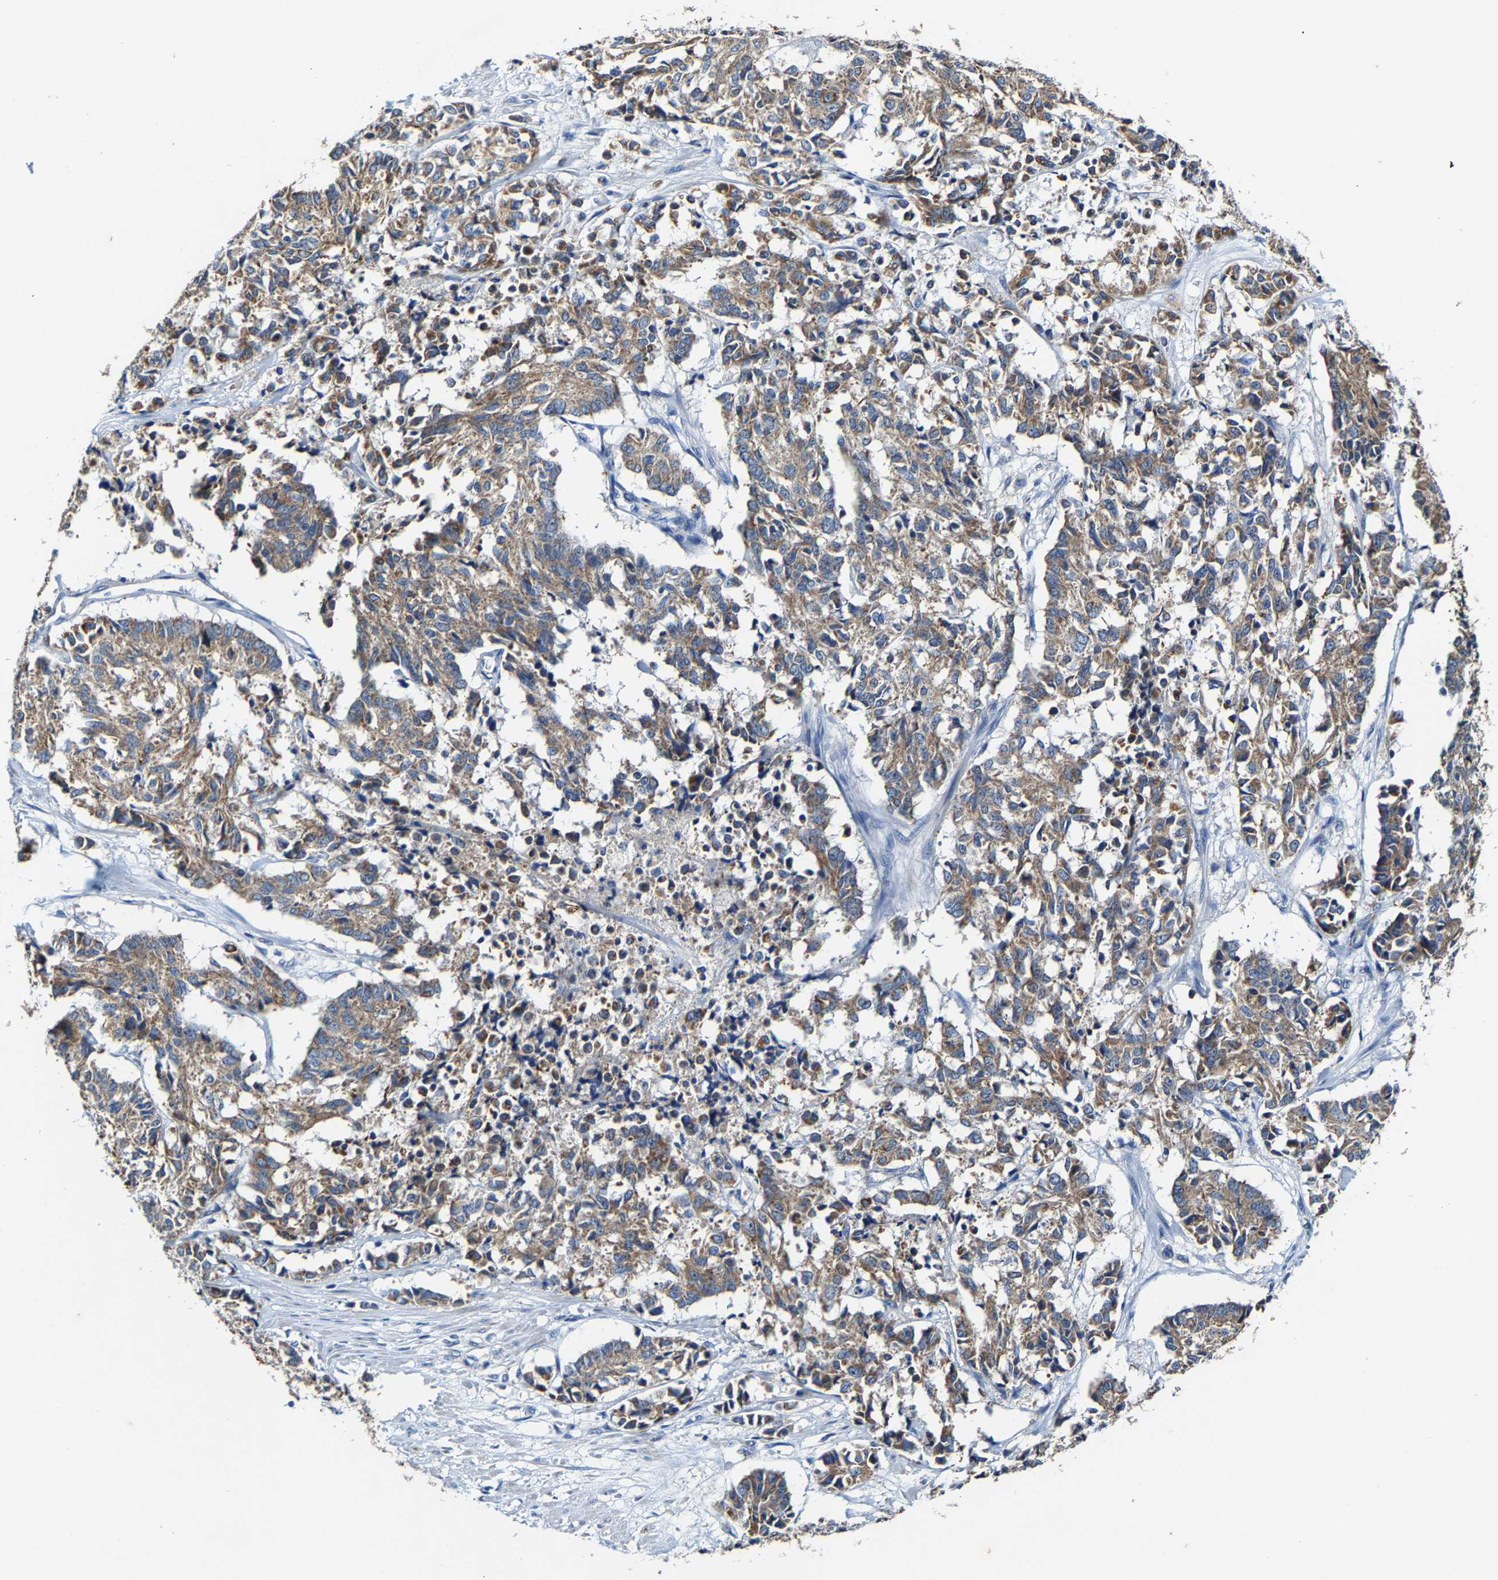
{"staining": {"intensity": "moderate", "quantity": ">75%", "location": "cytoplasmic/membranous"}, "tissue": "cervical cancer", "cell_type": "Tumor cells", "image_type": "cancer", "snomed": [{"axis": "morphology", "description": "Squamous cell carcinoma, NOS"}, {"axis": "topography", "description": "Cervix"}], "caption": "Immunohistochemical staining of human cervical cancer demonstrates medium levels of moderate cytoplasmic/membranous expression in approximately >75% of tumor cells.", "gene": "SLC25A25", "patient": {"sex": "female", "age": 35}}